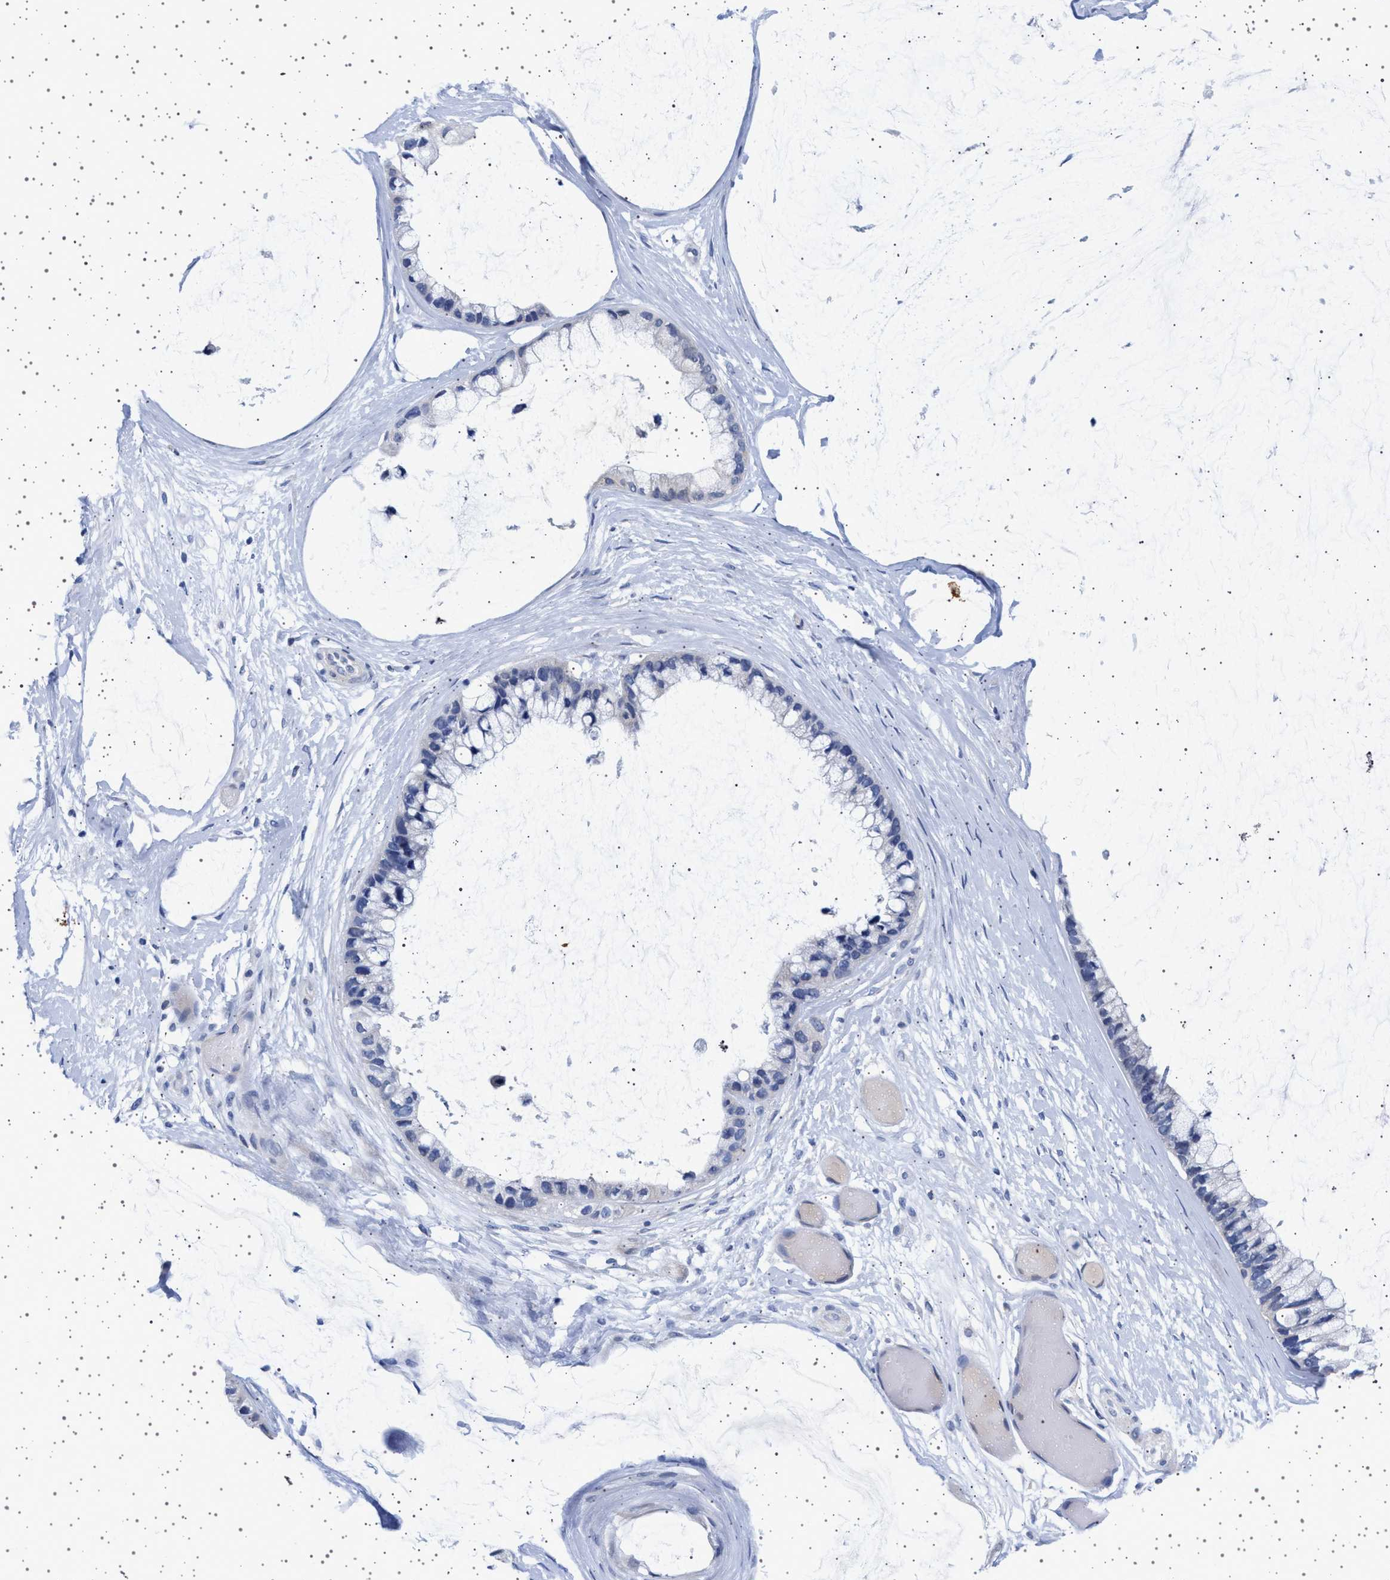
{"staining": {"intensity": "negative", "quantity": "none", "location": "none"}, "tissue": "ovarian cancer", "cell_type": "Tumor cells", "image_type": "cancer", "snomed": [{"axis": "morphology", "description": "Cystadenocarcinoma, mucinous, NOS"}, {"axis": "topography", "description": "Ovary"}], "caption": "This is an immunohistochemistry (IHC) micrograph of ovarian mucinous cystadenocarcinoma. There is no expression in tumor cells.", "gene": "TRMT10B", "patient": {"sex": "female", "age": 39}}